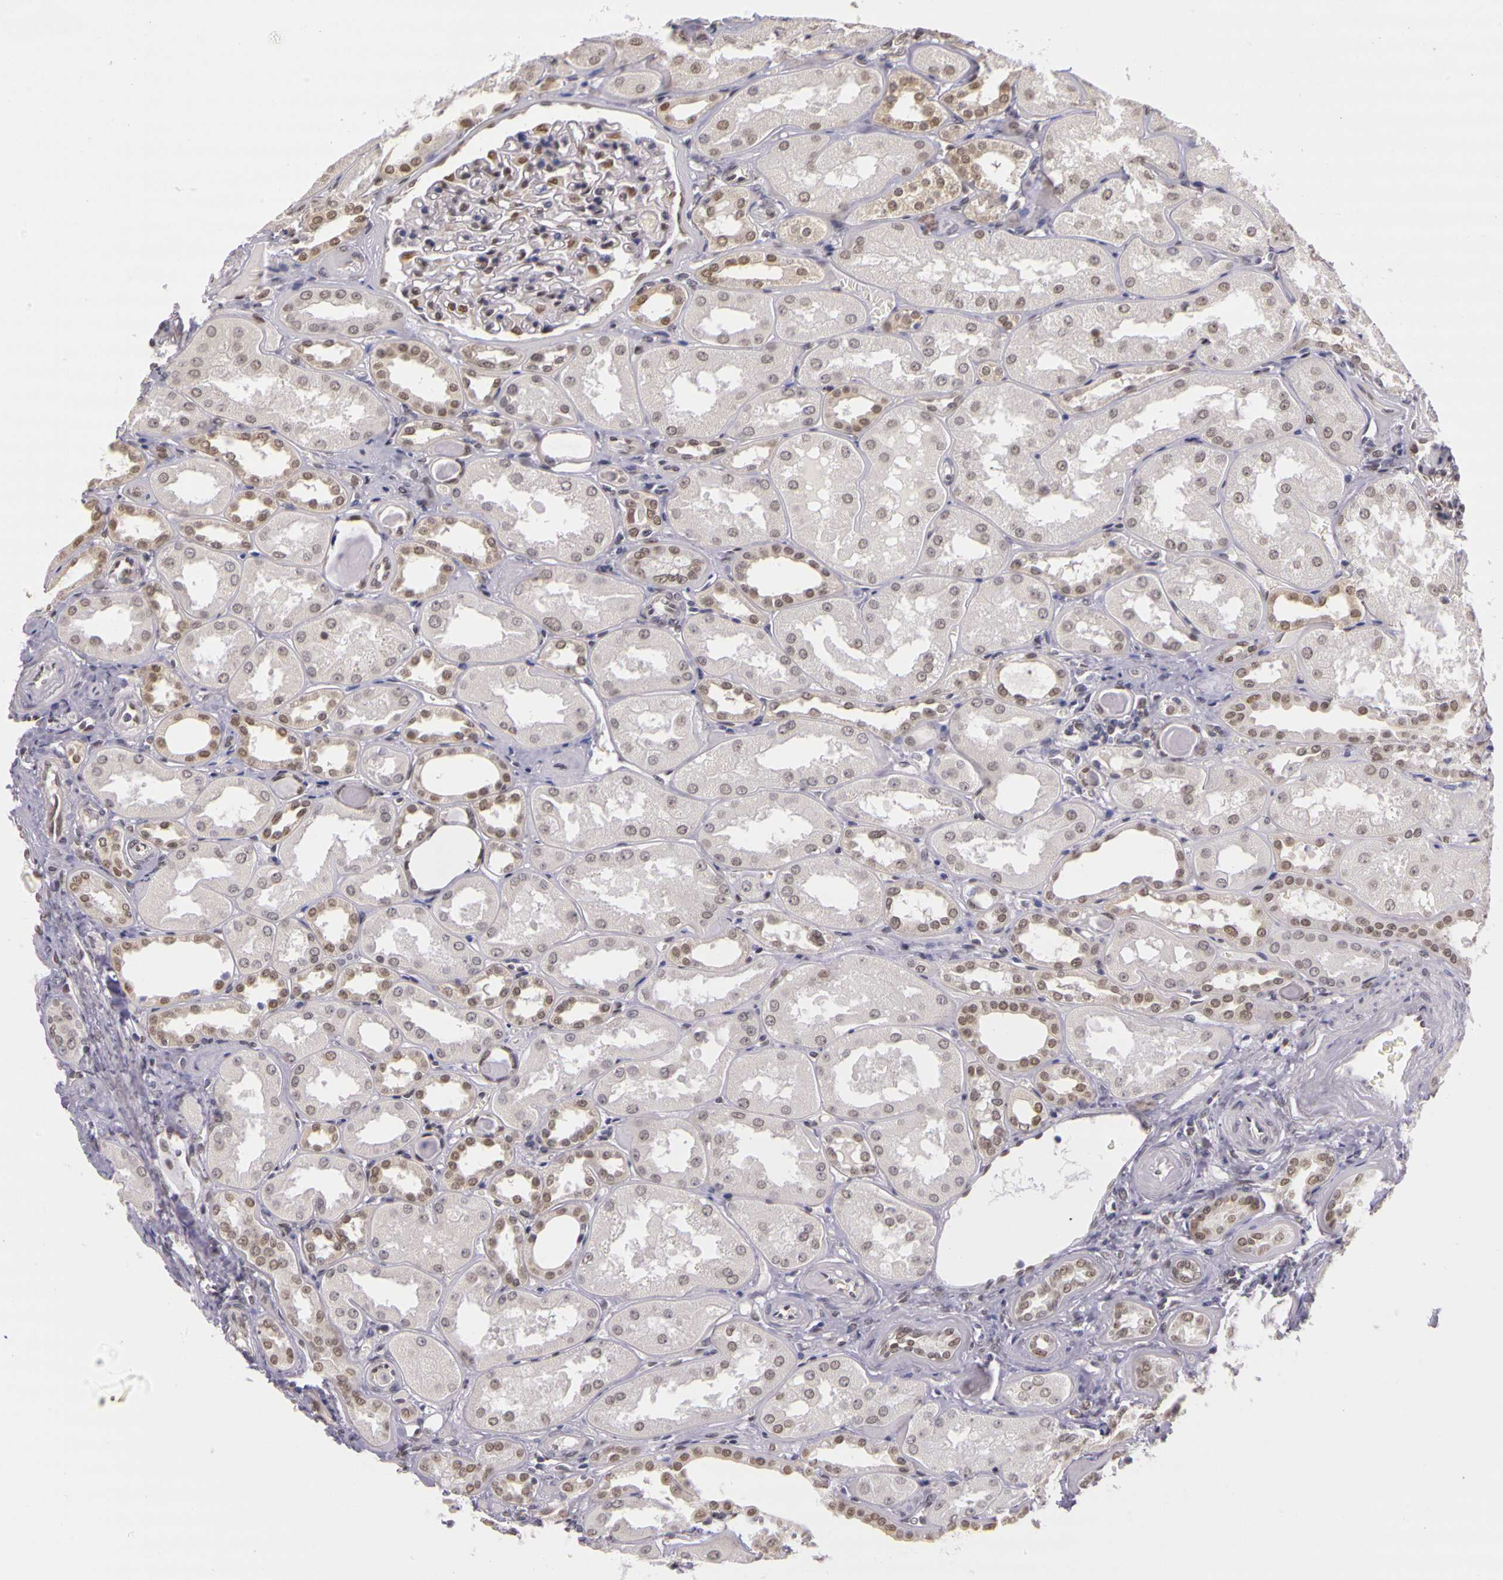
{"staining": {"intensity": "moderate", "quantity": "25%-75%", "location": "nuclear"}, "tissue": "kidney", "cell_type": "Cells in glomeruli", "image_type": "normal", "snomed": [{"axis": "morphology", "description": "Normal tissue, NOS"}, {"axis": "topography", "description": "Kidney"}], "caption": "Human kidney stained with a brown dye displays moderate nuclear positive expression in about 25%-75% of cells in glomeruli.", "gene": "WDR13", "patient": {"sex": "male", "age": 61}}